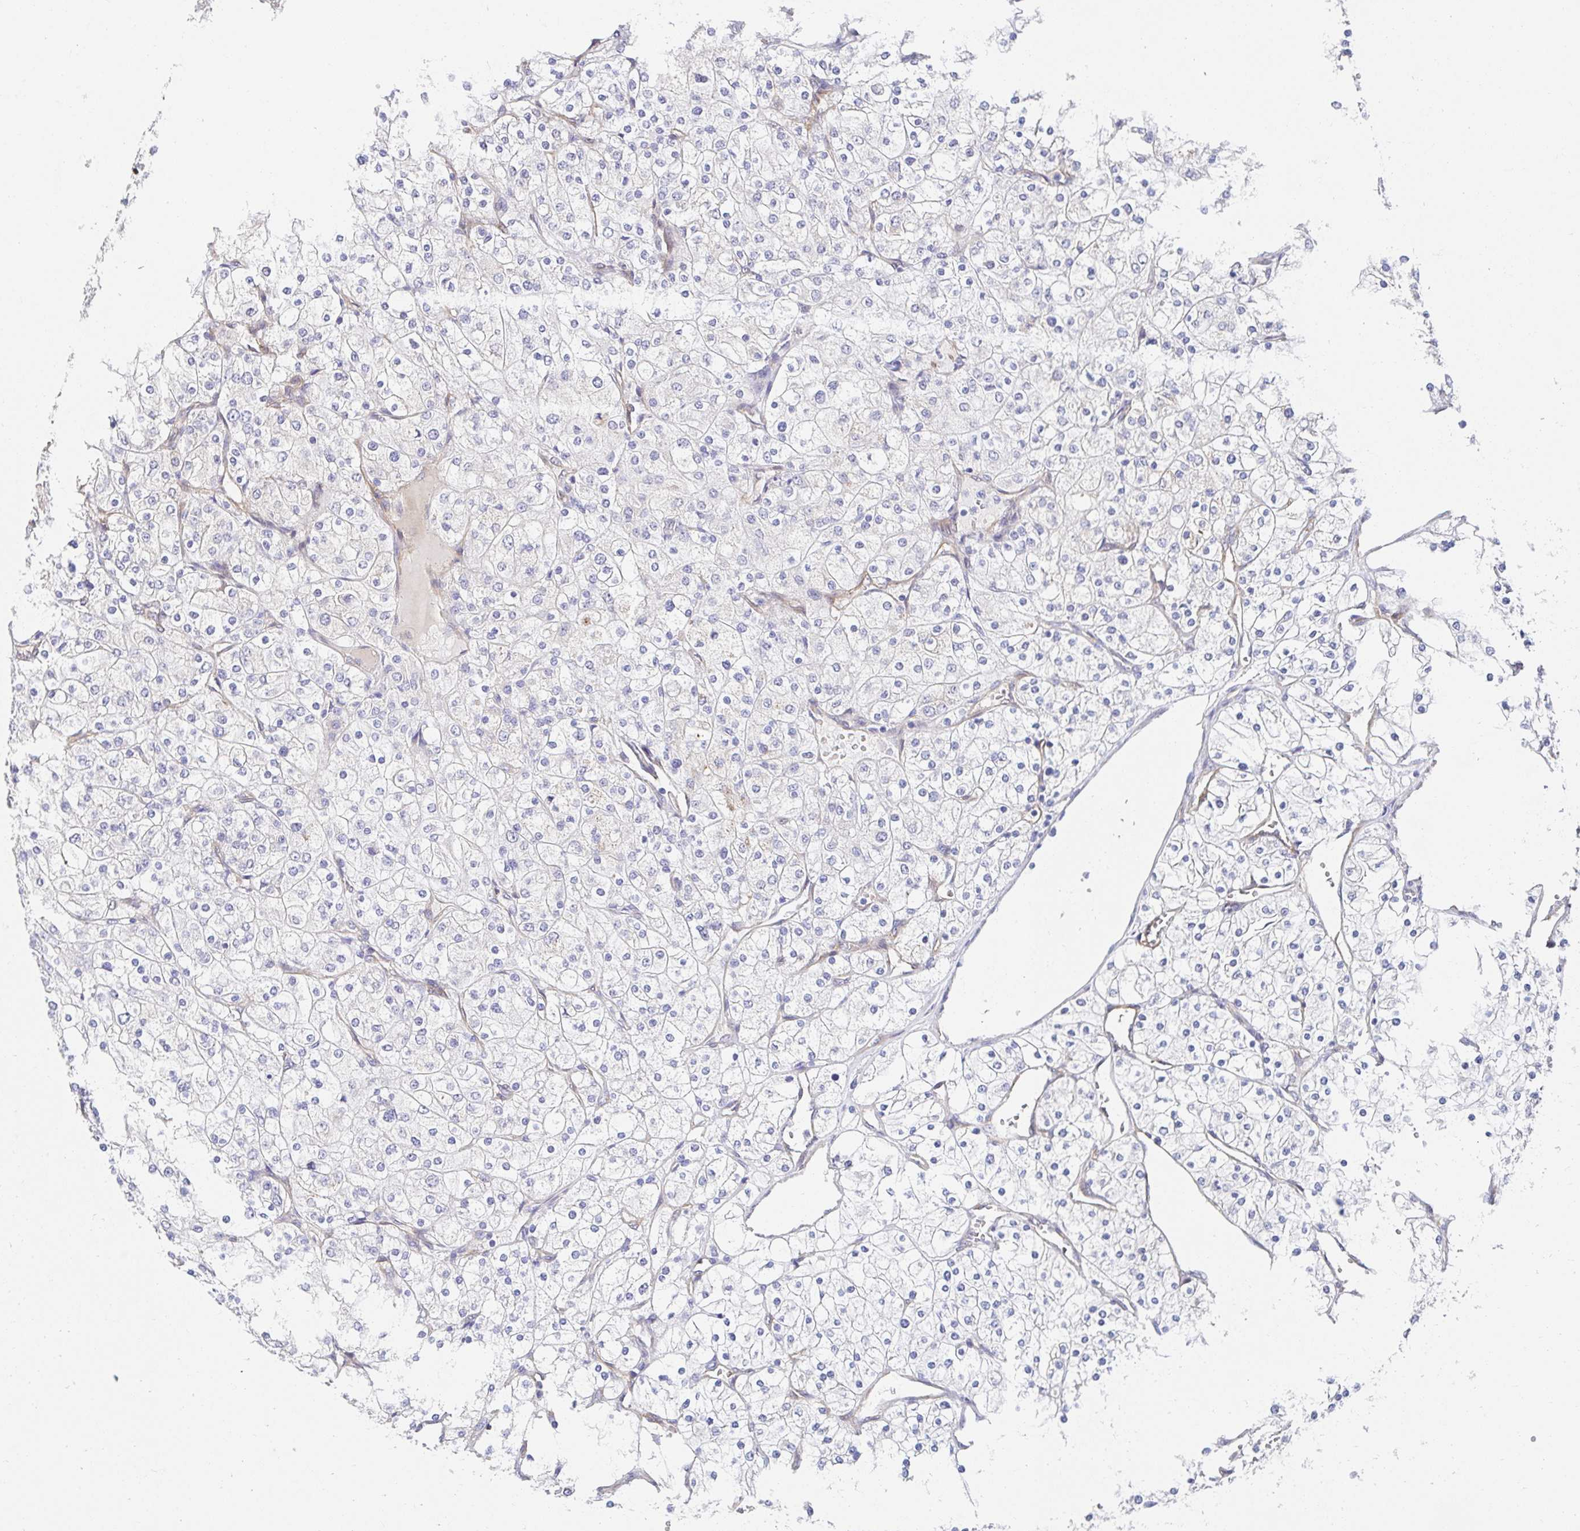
{"staining": {"intensity": "negative", "quantity": "none", "location": "none"}, "tissue": "renal cancer", "cell_type": "Tumor cells", "image_type": "cancer", "snomed": [{"axis": "morphology", "description": "Adenocarcinoma, NOS"}, {"axis": "topography", "description": "Kidney"}], "caption": "Tumor cells show no significant protein expression in adenocarcinoma (renal). (DAB (3,3'-diaminobenzidine) IHC, high magnification).", "gene": "CTTN", "patient": {"sex": "male", "age": 80}}